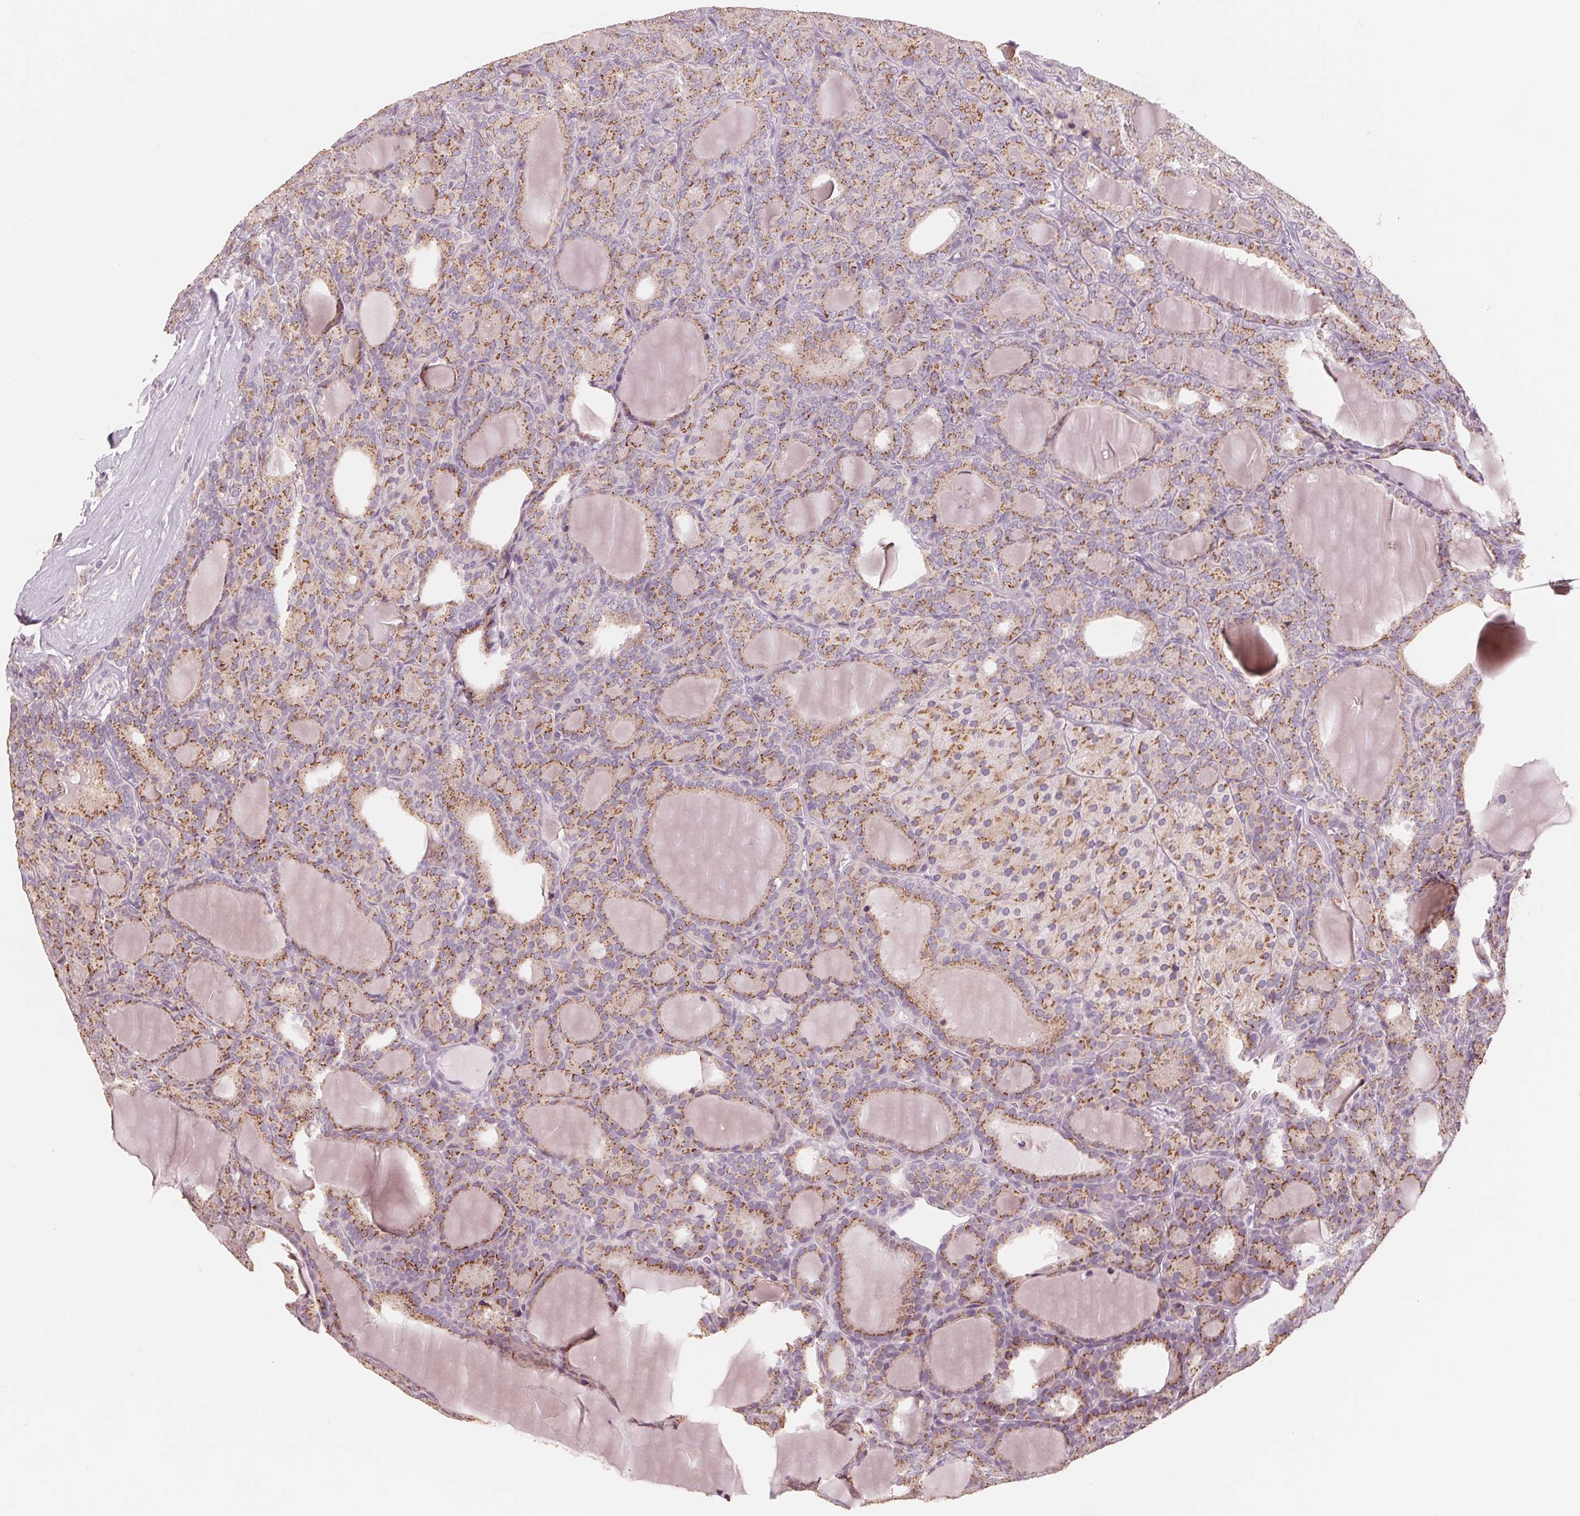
{"staining": {"intensity": "moderate", "quantity": ">75%", "location": "cytoplasmic/membranous"}, "tissue": "thyroid cancer", "cell_type": "Tumor cells", "image_type": "cancer", "snomed": [{"axis": "morphology", "description": "Follicular adenoma carcinoma, NOS"}, {"axis": "topography", "description": "Thyroid gland"}], "caption": "Tumor cells show moderate cytoplasmic/membranous staining in about >75% of cells in follicular adenoma carcinoma (thyroid).", "gene": "IL9R", "patient": {"sex": "male", "age": 74}}